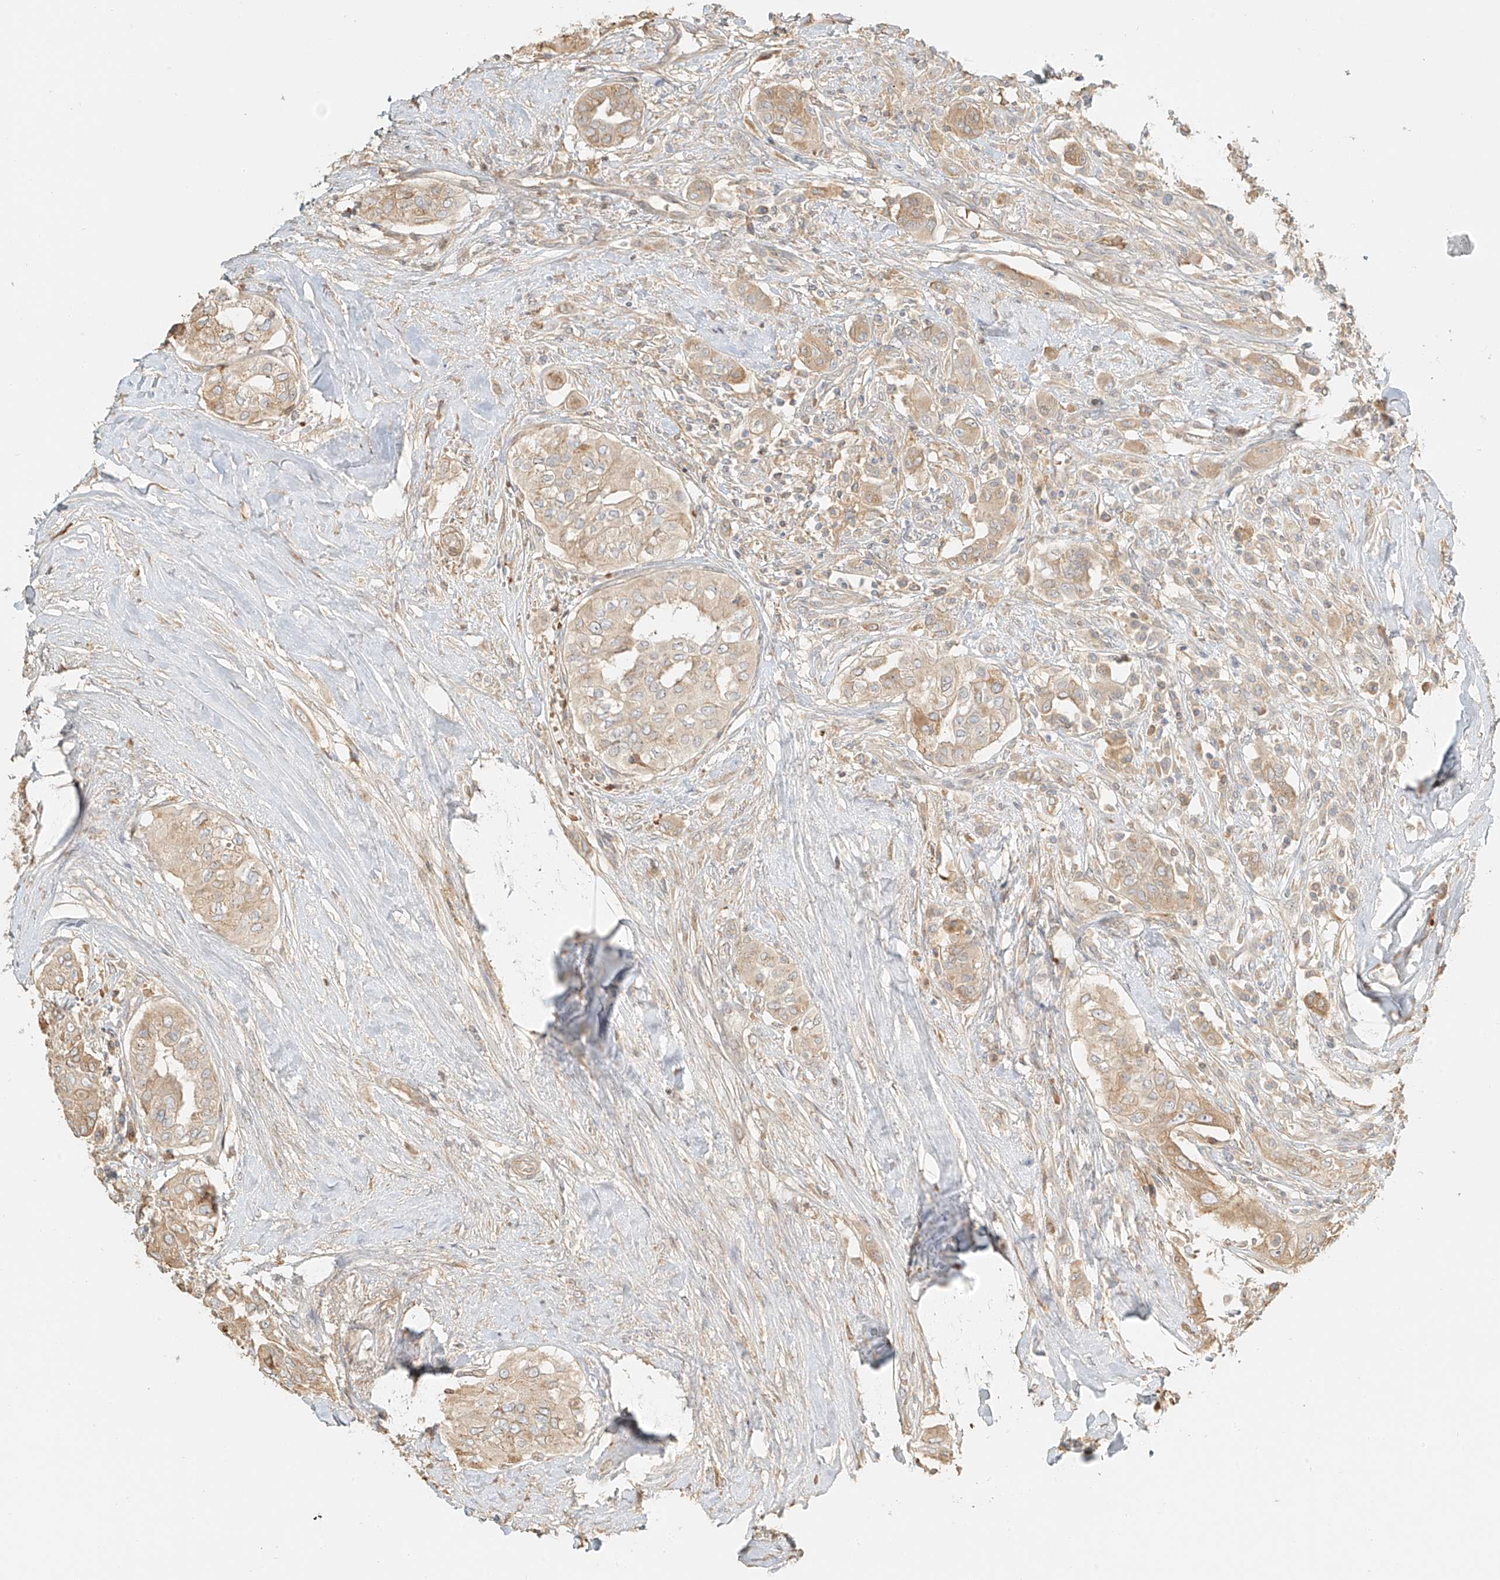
{"staining": {"intensity": "weak", "quantity": ">75%", "location": "cytoplasmic/membranous"}, "tissue": "thyroid cancer", "cell_type": "Tumor cells", "image_type": "cancer", "snomed": [{"axis": "morphology", "description": "Papillary adenocarcinoma, NOS"}, {"axis": "topography", "description": "Thyroid gland"}], "caption": "IHC (DAB) staining of human thyroid cancer demonstrates weak cytoplasmic/membranous protein positivity in about >75% of tumor cells.", "gene": "UPK1B", "patient": {"sex": "female", "age": 59}}